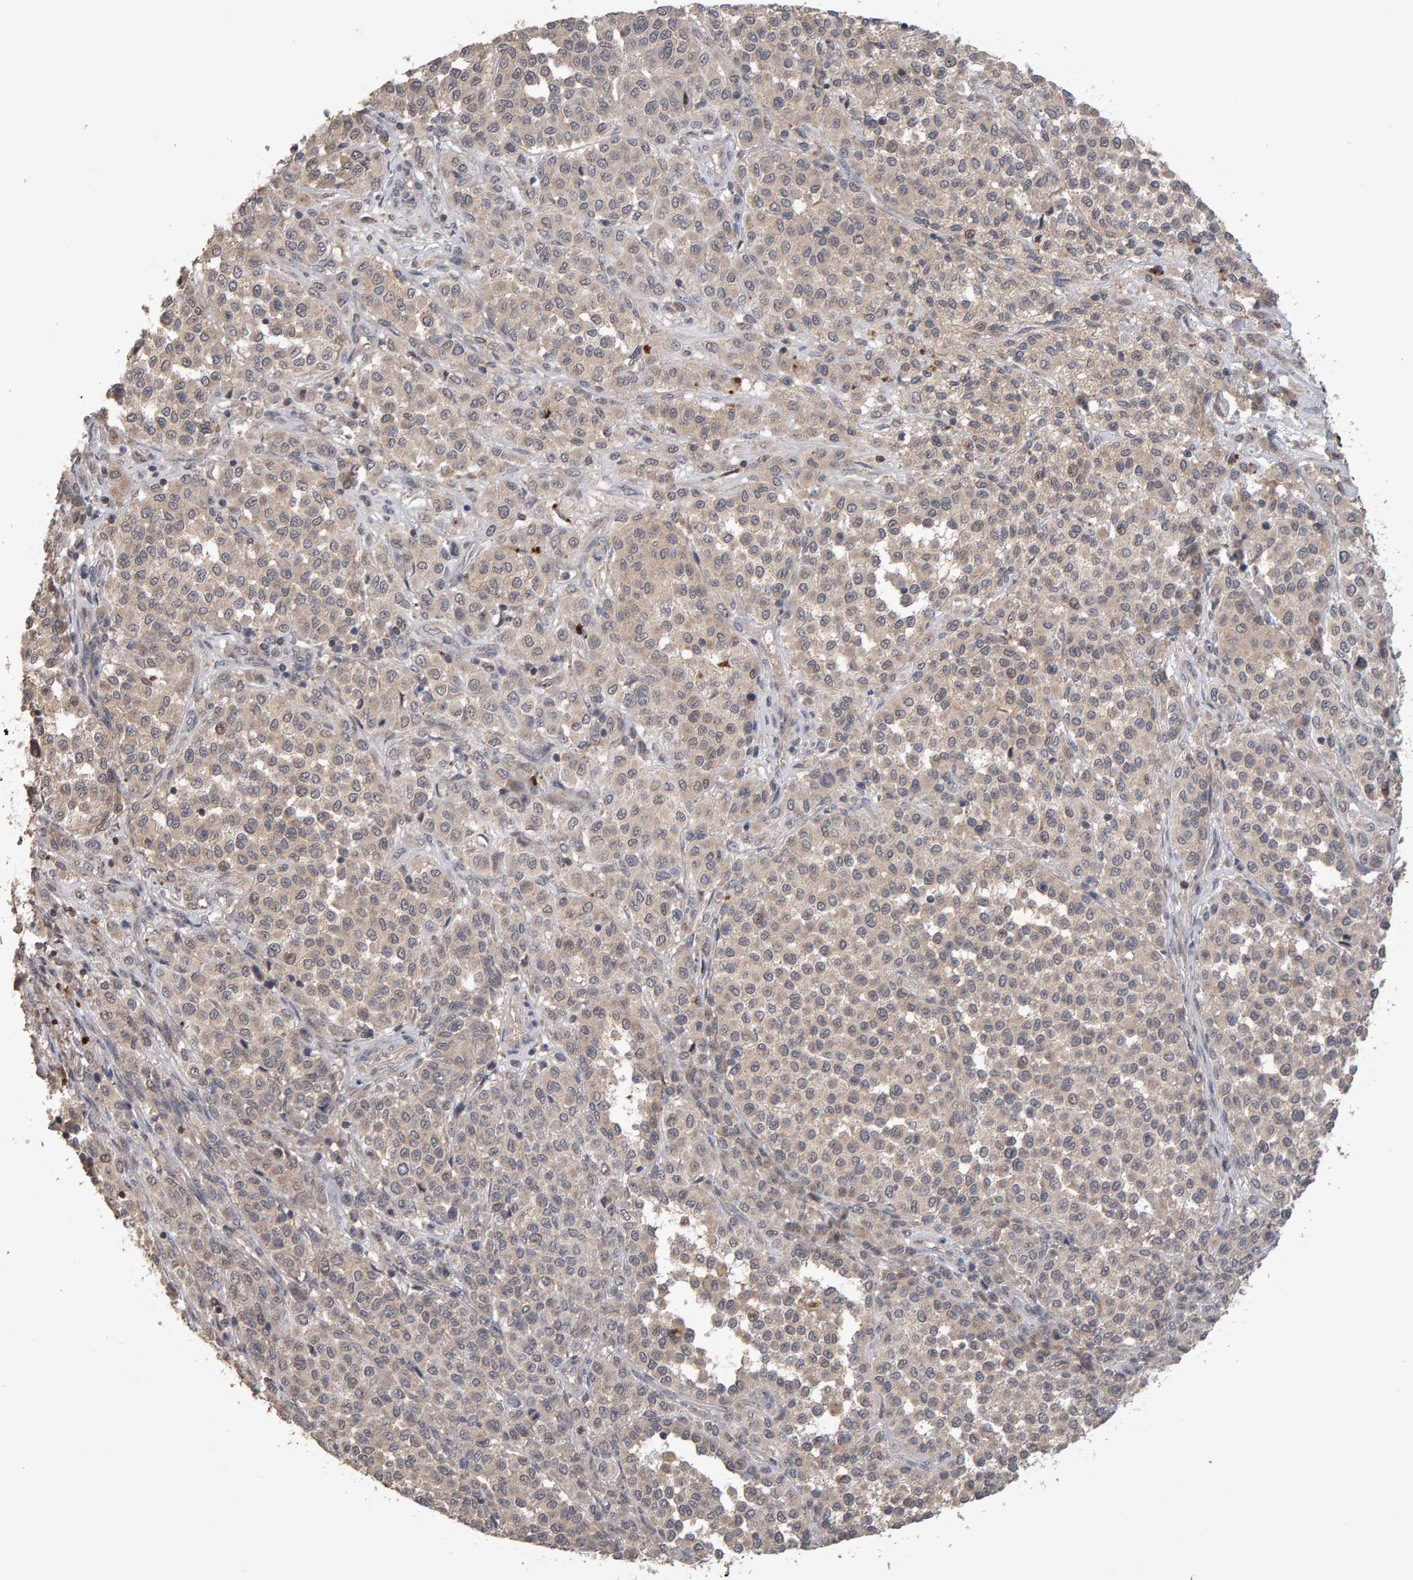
{"staining": {"intensity": "weak", "quantity": "25%-75%", "location": "cytoplasmic/membranous"}, "tissue": "melanoma", "cell_type": "Tumor cells", "image_type": "cancer", "snomed": [{"axis": "morphology", "description": "Malignant melanoma, Metastatic site"}, {"axis": "topography", "description": "Pancreas"}], "caption": "The micrograph exhibits immunohistochemical staining of melanoma. There is weak cytoplasmic/membranous expression is appreciated in approximately 25%-75% of tumor cells.", "gene": "COASY", "patient": {"sex": "female", "age": 30}}